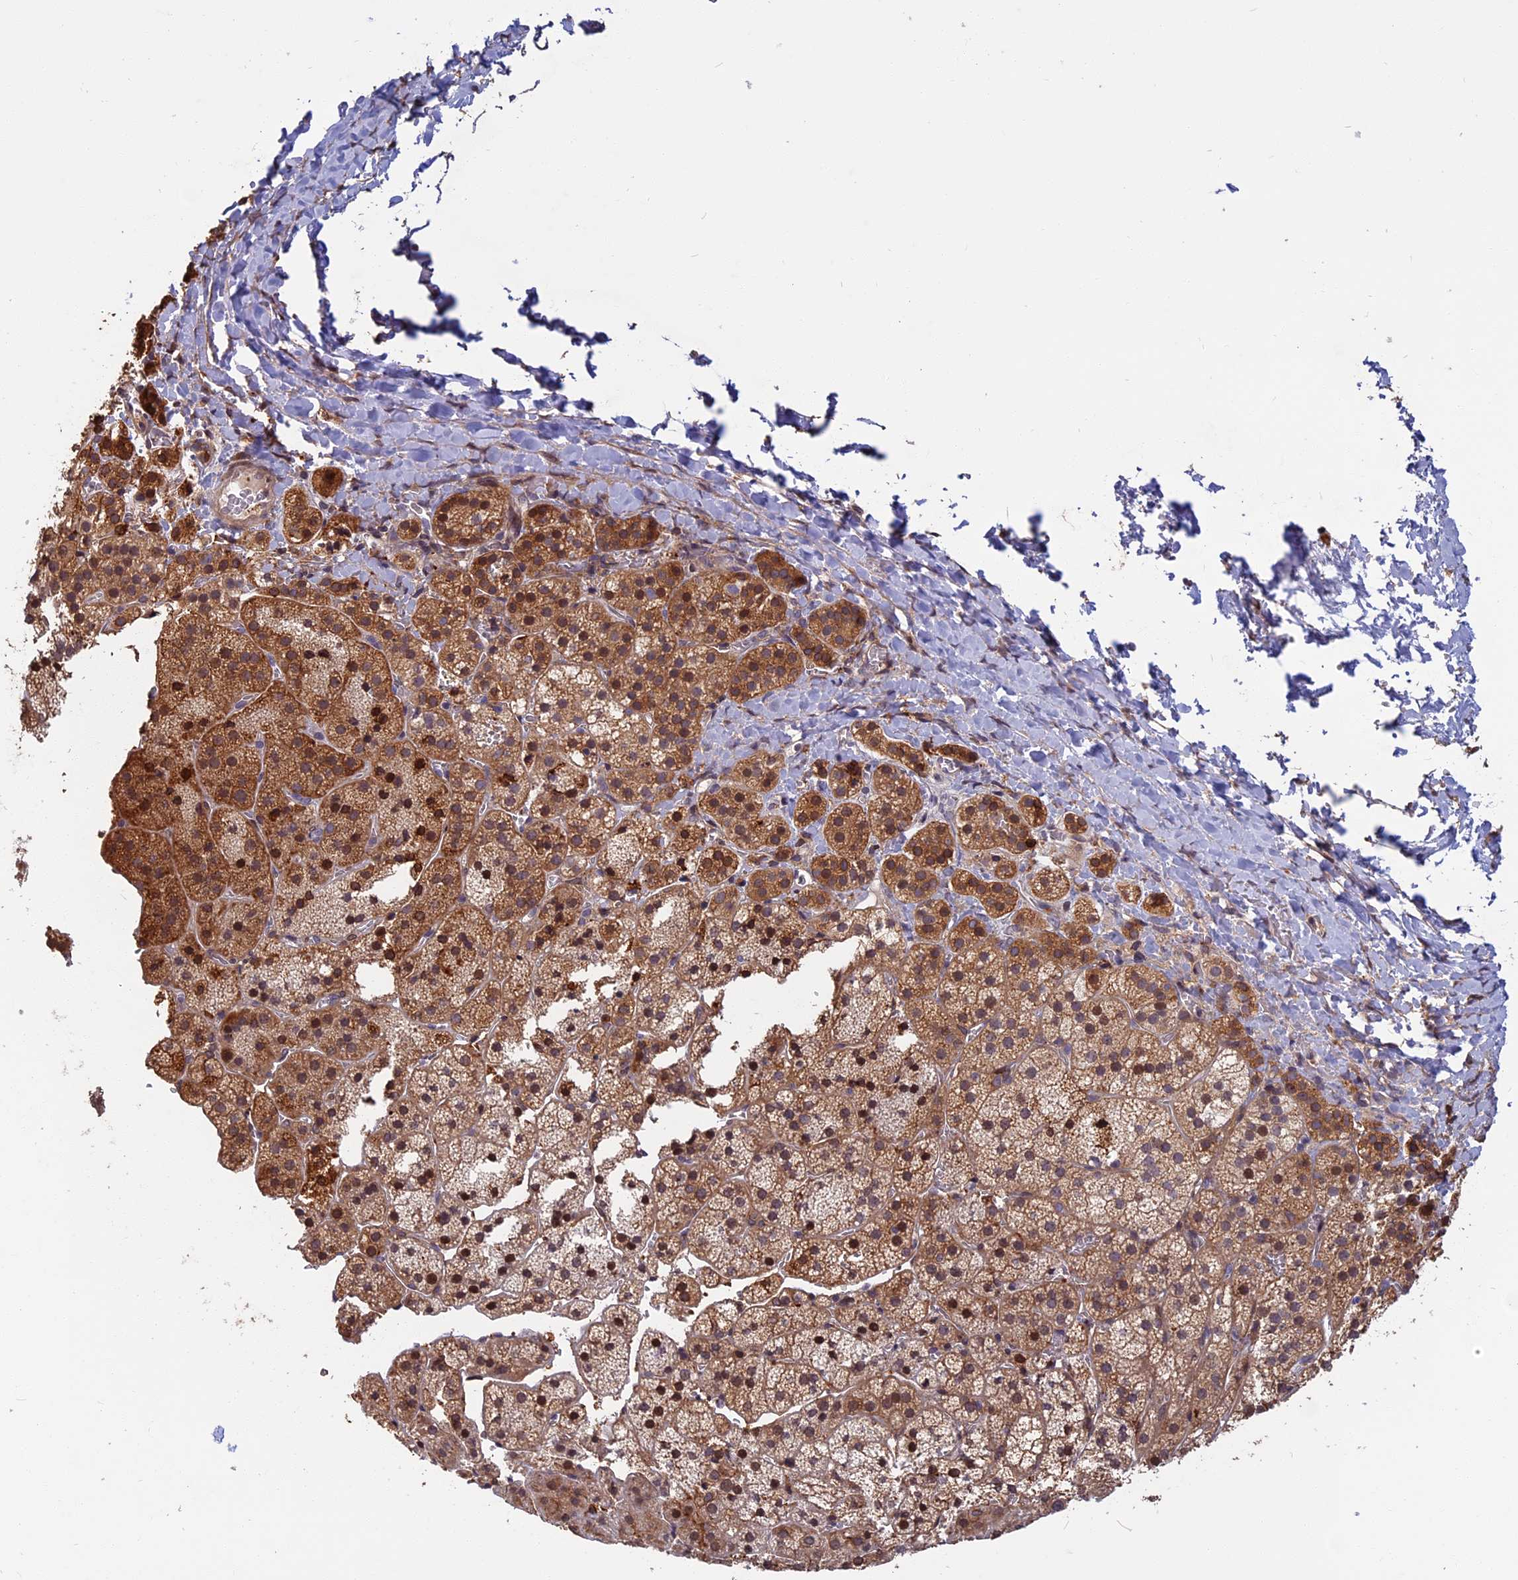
{"staining": {"intensity": "moderate", "quantity": ">75%", "location": "cytoplasmic/membranous,nuclear"}, "tissue": "adrenal gland", "cell_type": "Glandular cells", "image_type": "normal", "snomed": [{"axis": "morphology", "description": "Normal tissue, NOS"}, {"axis": "topography", "description": "Adrenal gland"}], "caption": "IHC image of benign adrenal gland stained for a protein (brown), which shows medium levels of moderate cytoplasmic/membranous,nuclear positivity in about >75% of glandular cells.", "gene": "SPG11", "patient": {"sex": "female", "age": 44}}